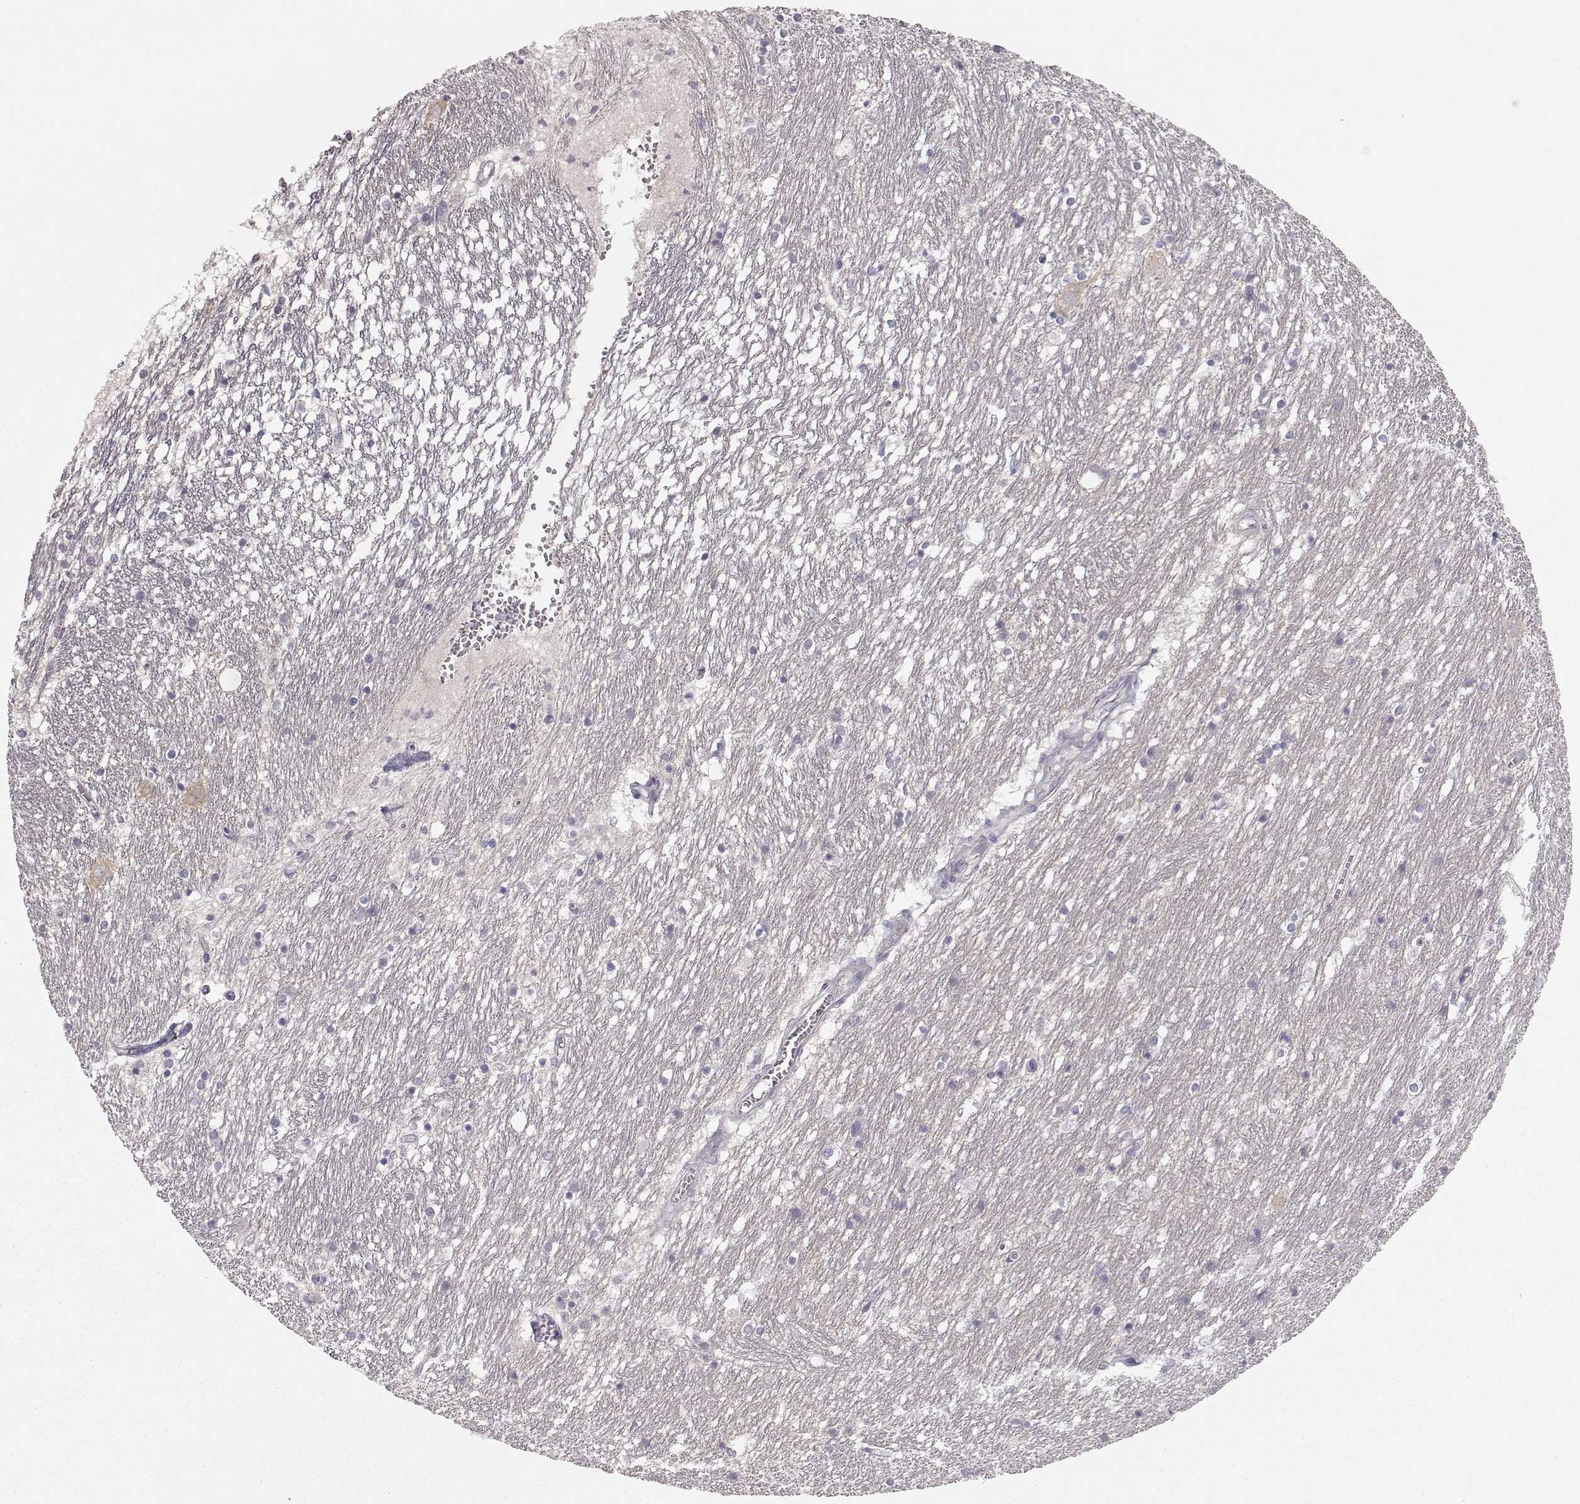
{"staining": {"intensity": "weak", "quantity": "25%-75%", "location": "cytoplasmic/membranous"}, "tissue": "caudate", "cell_type": "Glial cells", "image_type": "normal", "snomed": [{"axis": "morphology", "description": "Normal tissue, NOS"}, {"axis": "topography", "description": "Lateral ventricle wall"}], "caption": "Immunohistochemistry (IHC) histopathology image of normal caudate: human caudate stained using immunohistochemistry exhibits low levels of weak protein expression localized specifically in the cytoplasmic/membranous of glial cells, appearing as a cytoplasmic/membranous brown color.", "gene": "ARHGAP8", "patient": {"sex": "female", "age": 71}}